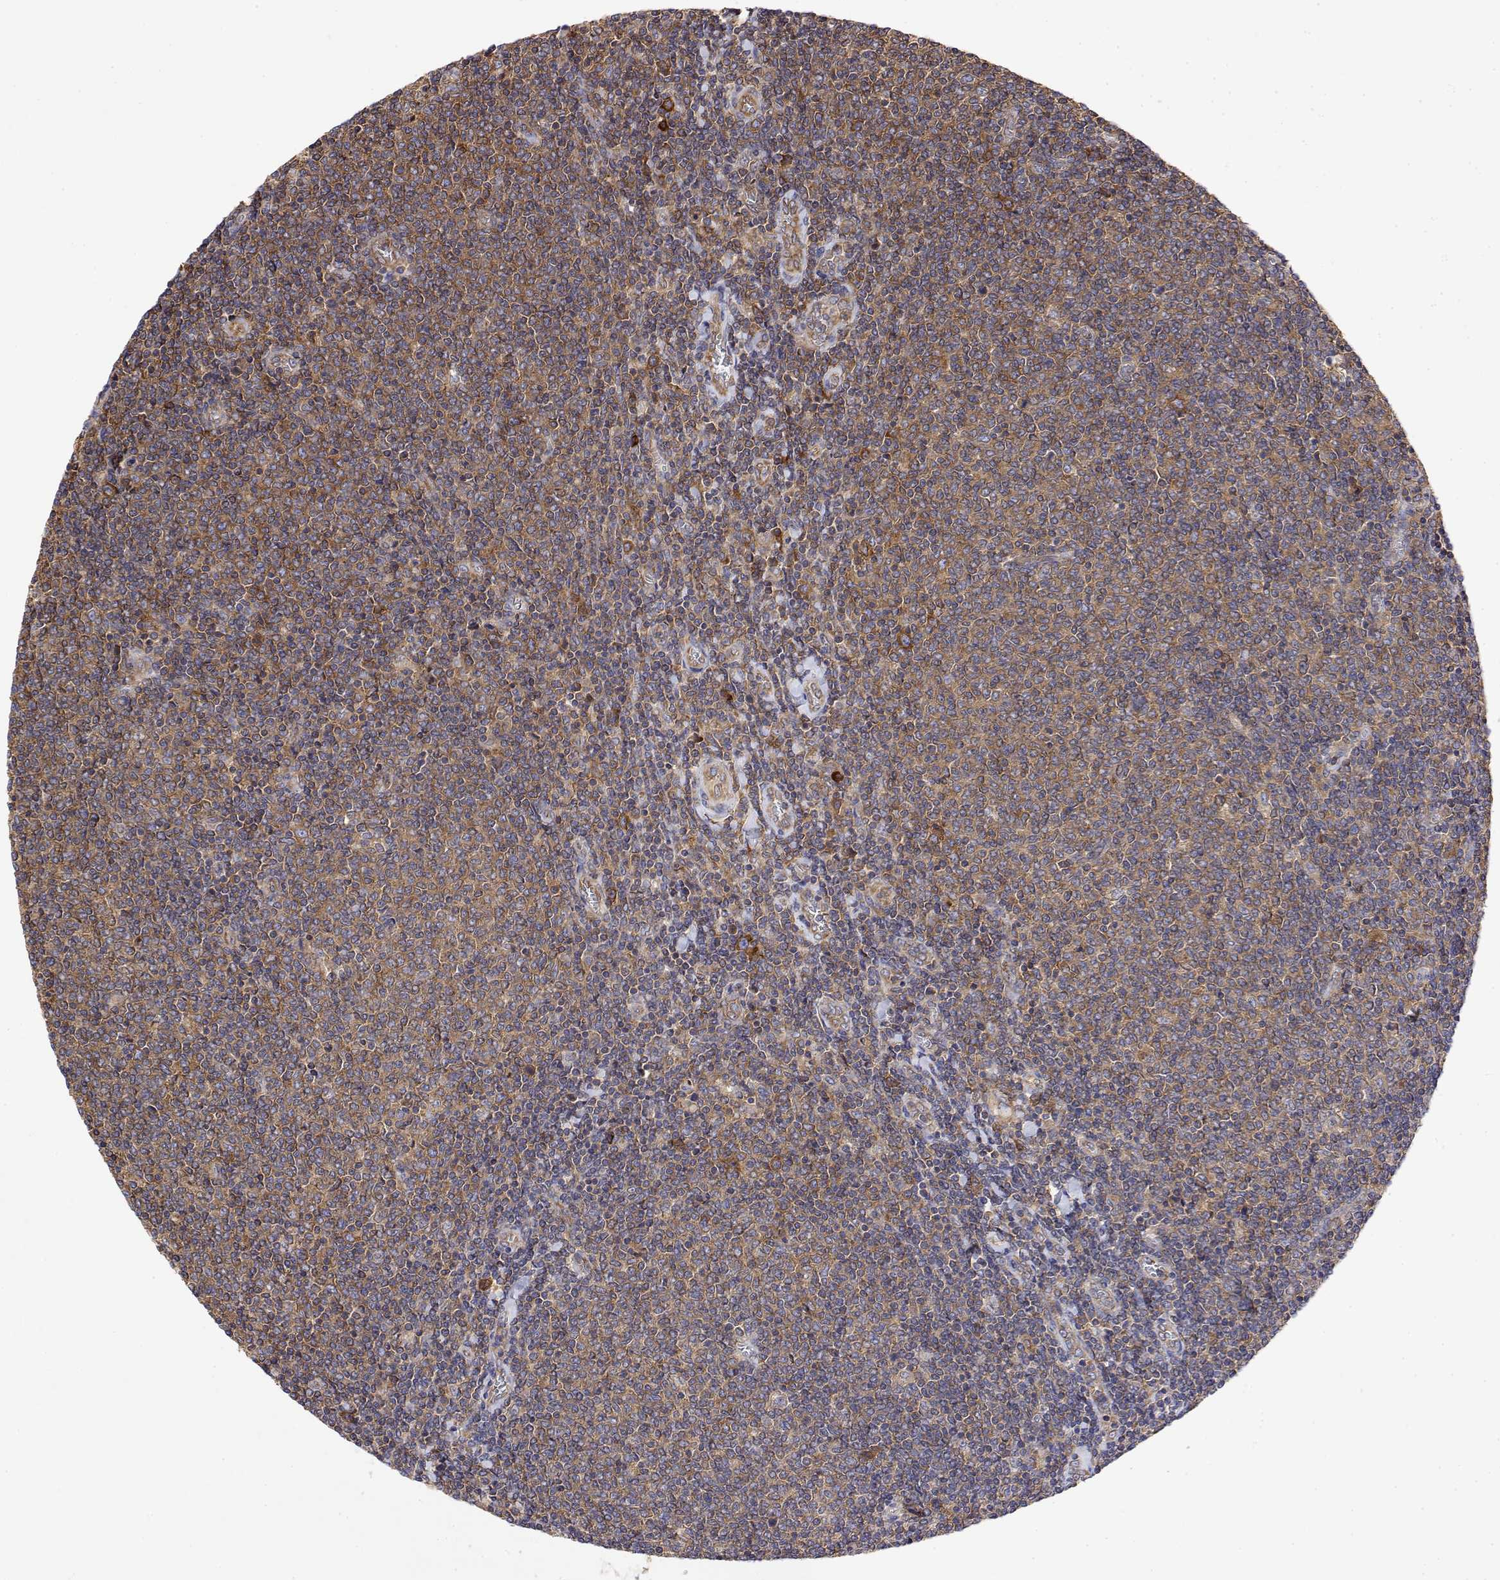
{"staining": {"intensity": "moderate", "quantity": ">75%", "location": "cytoplasmic/membranous"}, "tissue": "lymphoma", "cell_type": "Tumor cells", "image_type": "cancer", "snomed": [{"axis": "morphology", "description": "Malignant lymphoma, non-Hodgkin's type, Low grade"}, {"axis": "topography", "description": "Lymph node"}], "caption": "A photomicrograph of lymphoma stained for a protein shows moderate cytoplasmic/membranous brown staining in tumor cells. (DAB IHC with brightfield microscopy, high magnification).", "gene": "EEF1G", "patient": {"sex": "male", "age": 52}}